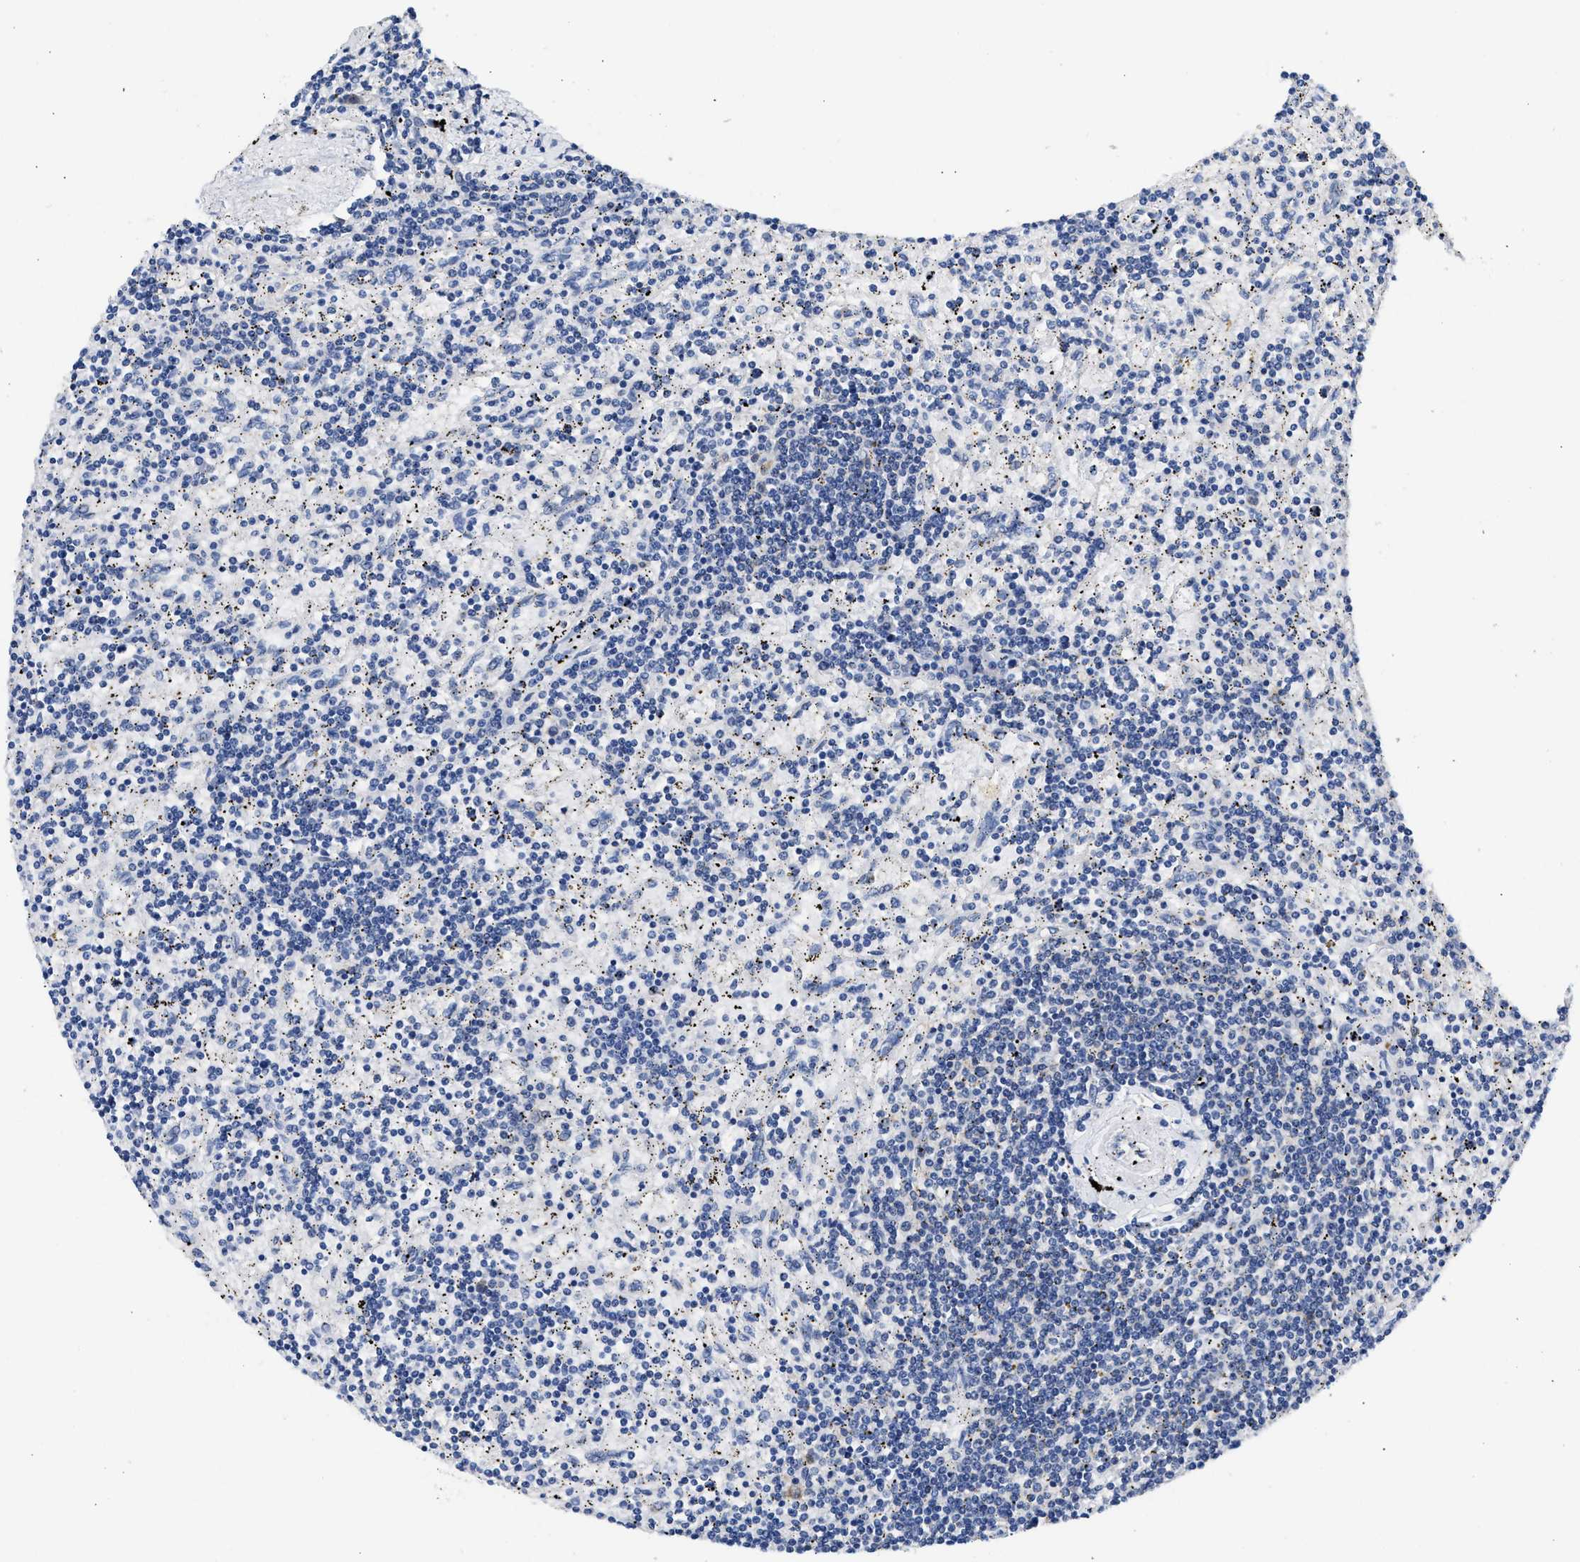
{"staining": {"intensity": "negative", "quantity": "none", "location": "none"}, "tissue": "lymphoma", "cell_type": "Tumor cells", "image_type": "cancer", "snomed": [{"axis": "morphology", "description": "Malignant lymphoma, non-Hodgkin's type, Low grade"}, {"axis": "topography", "description": "Spleen"}], "caption": "An immunohistochemistry (IHC) photomicrograph of malignant lymphoma, non-Hodgkin's type (low-grade) is shown. There is no staining in tumor cells of malignant lymphoma, non-Hodgkin's type (low-grade).", "gene": "XPO5", "patient": {"sex": "male", "age": 76}}